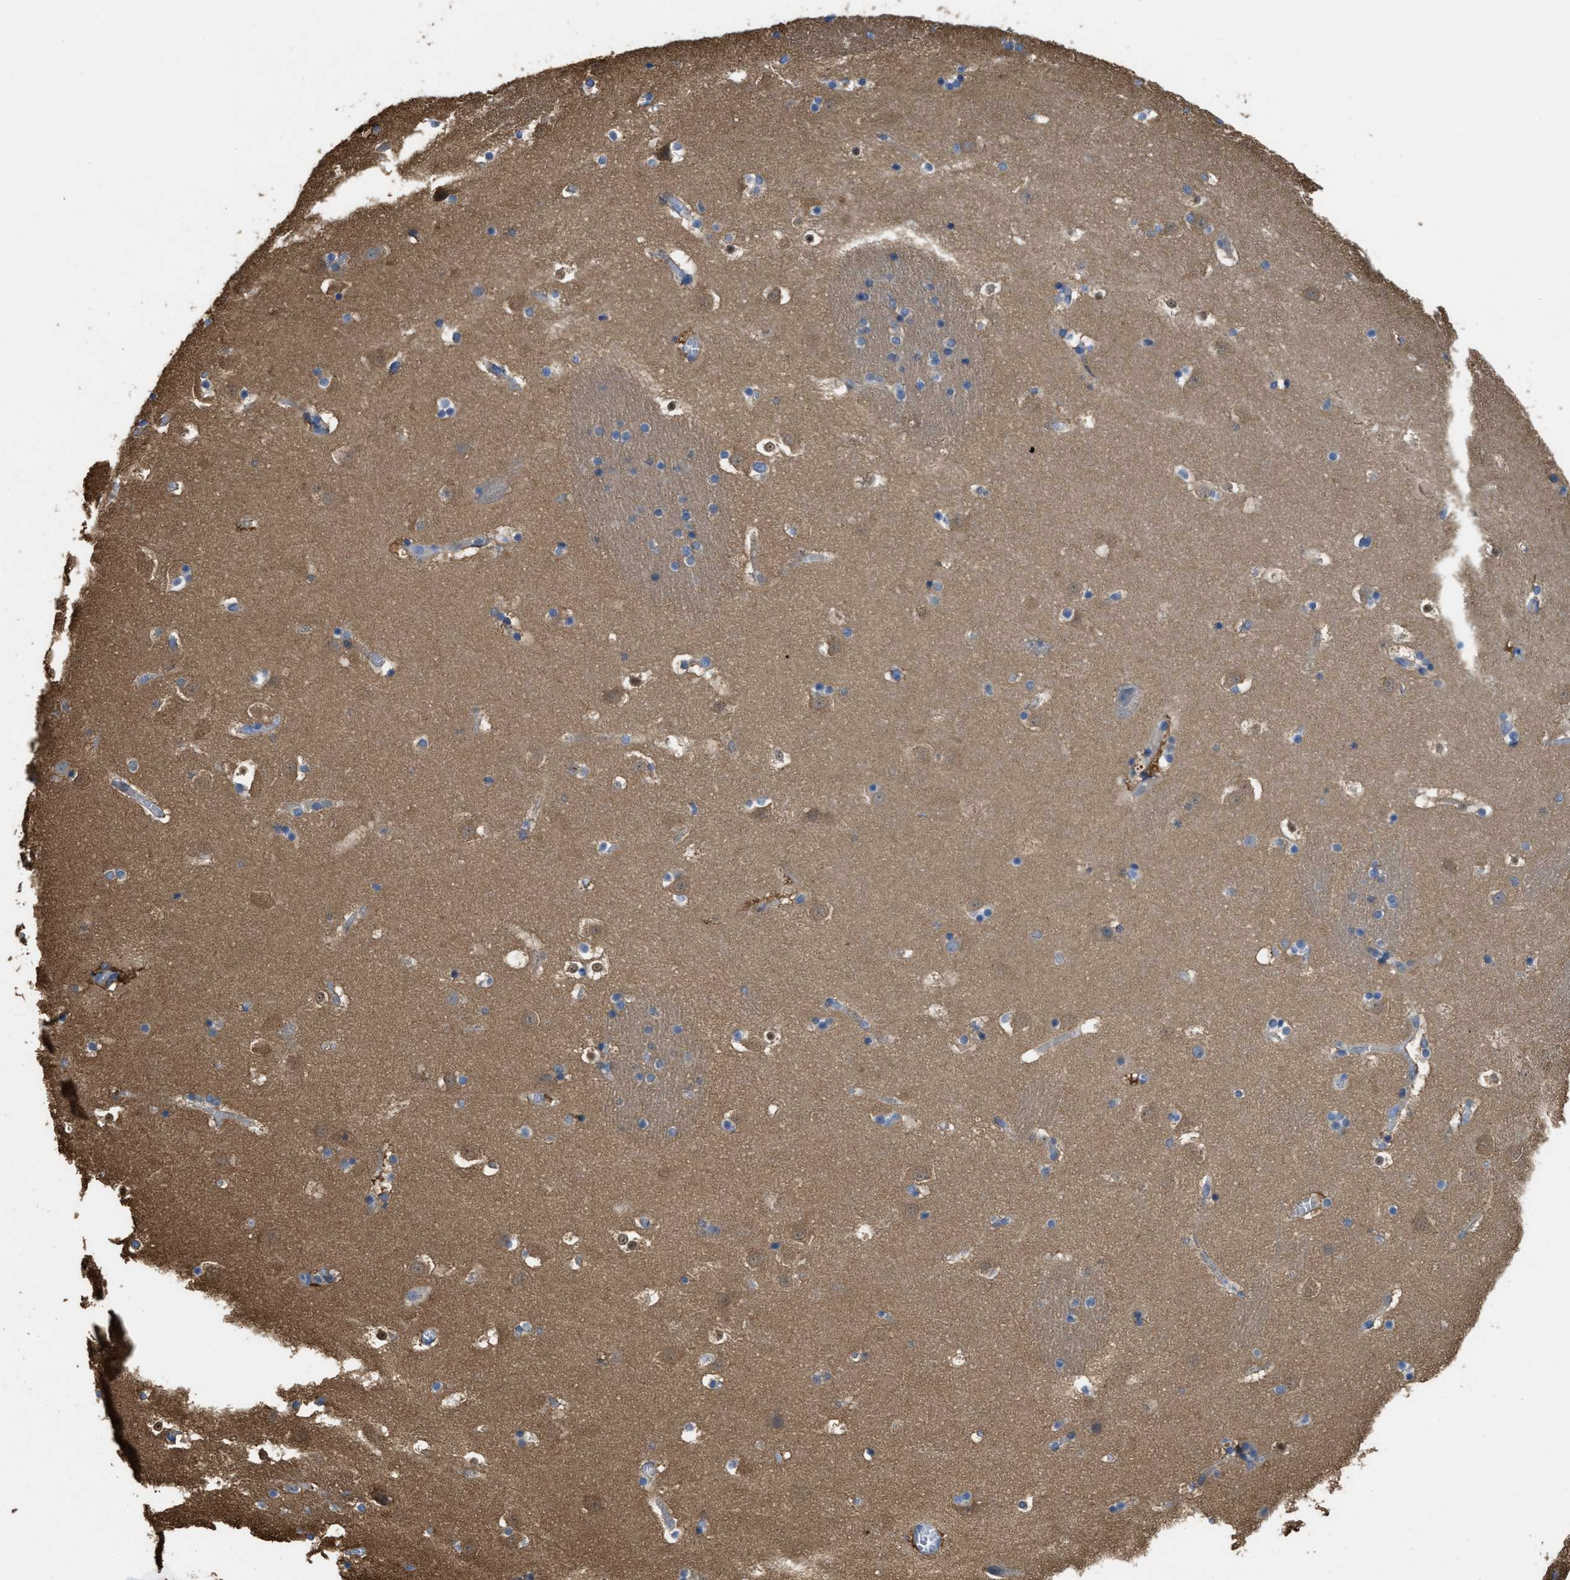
{"staining": {"intensity": "weak", "quantity": "25%-75%", "location": "cytoplasmic/membranous"}, "tissue": "caudate", "cell_type": "Glial cells", "image_type": "normal", "snomed": [{"axis": "morphology", "description": "Normal tissue, NOS"}, {"axis": "topography", "description": "Lateral ventricle wall"}], "caption": "Immunohistochemistry (IHC) (DAB) staining of benign caudate demonstrates weak cytoplasmic/membranous protein expression in approximately 25%-75% of glial cells. (brown staining indicates protein expression, while blue staining denotes nuclei).", "gene": "UBA5", "patient": {"sex": "male", "age": 45}}